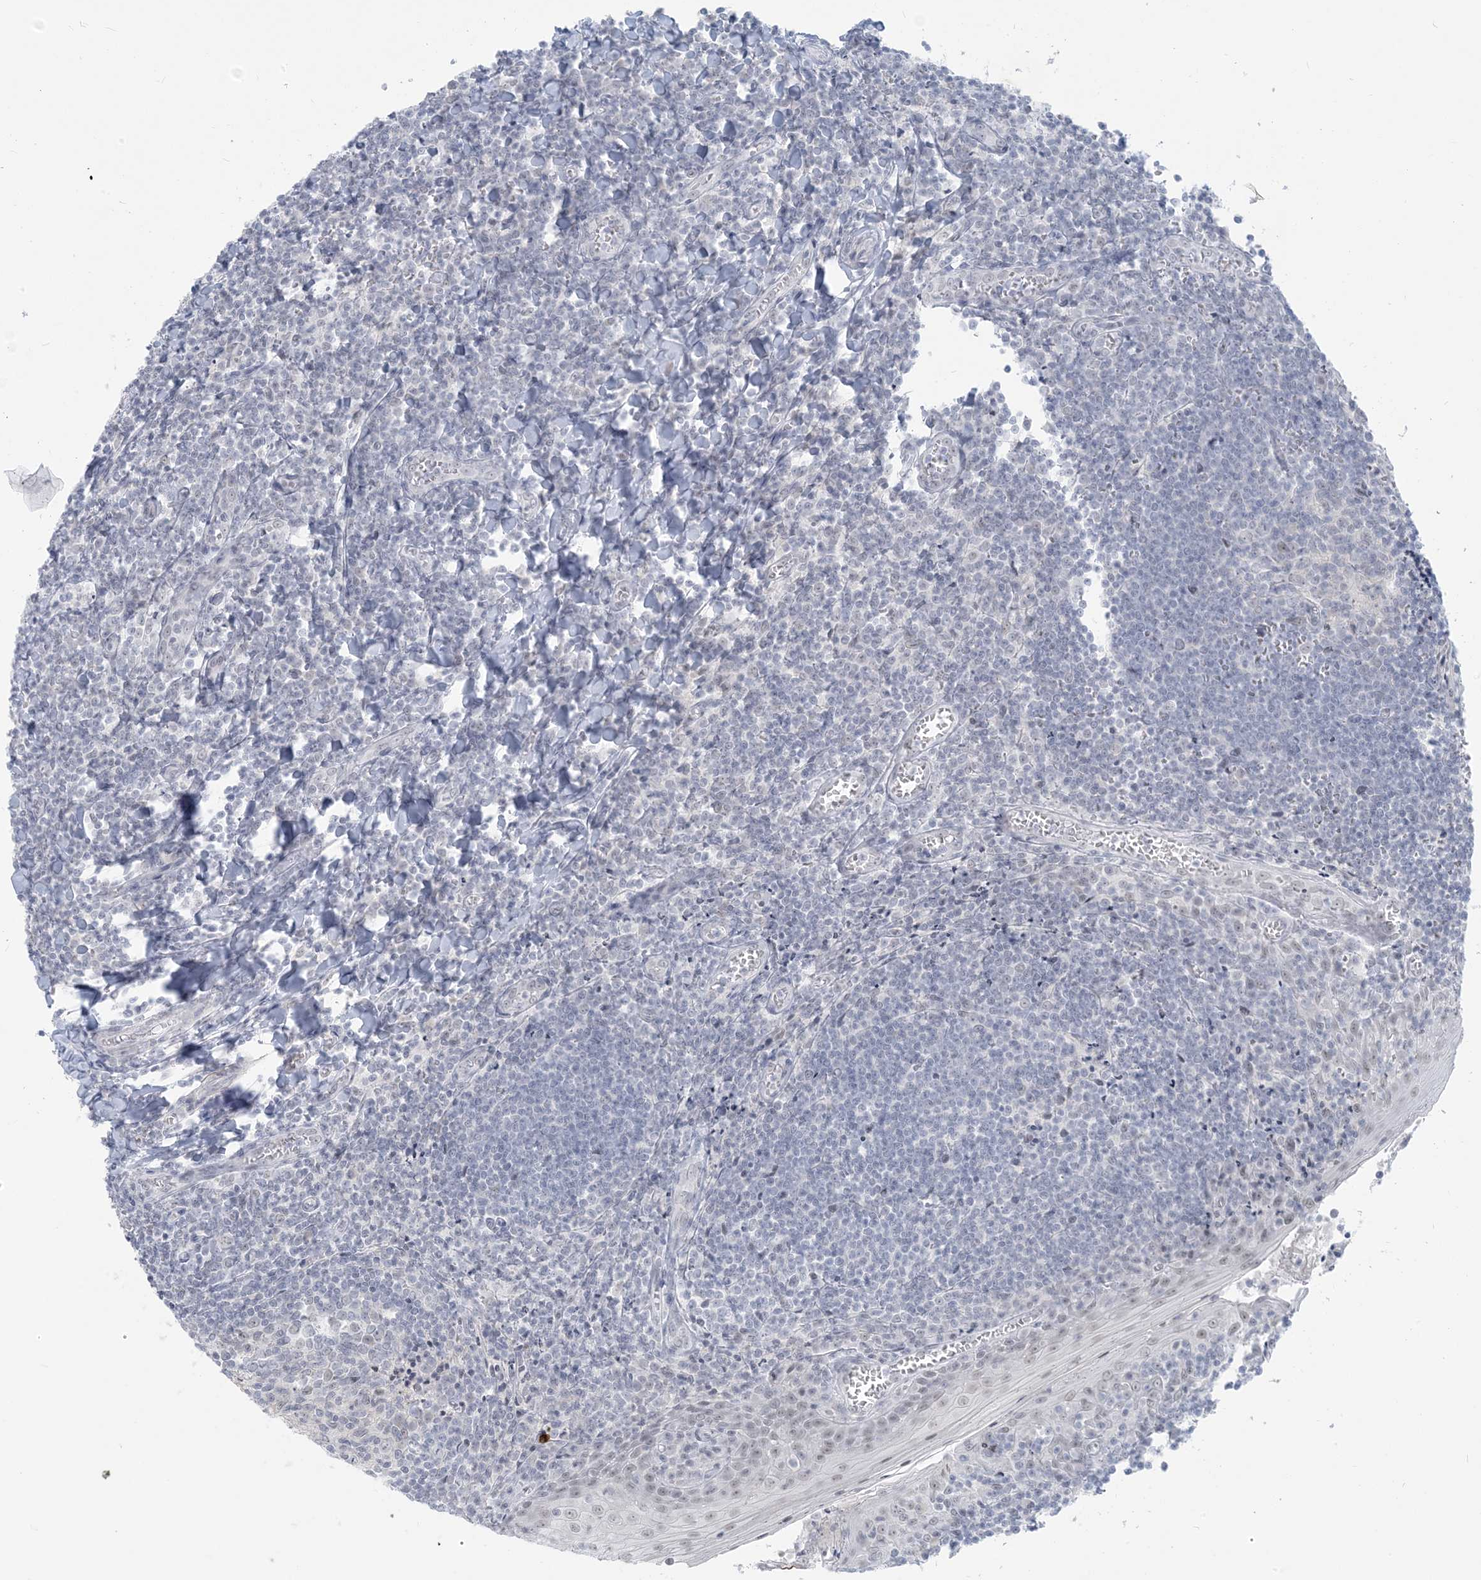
{"staining": {"intensity": "negative", "quantity": "none", "location": "none"}, "tissue": "tonsil", "cell_type": "Germinal center cells", "image_type": "normal", "snomed": [{"axis": "morphology", "description": "Normal tissue, NOS"}, {"axis": "topography", "description": "Tonsil"}], "caption": "This is an IHC histopathology image of normal tonsil. There is no positivity in germinal center cells.", "gene": "SCML1", "patient": {"sex": "male", "age": 27}}